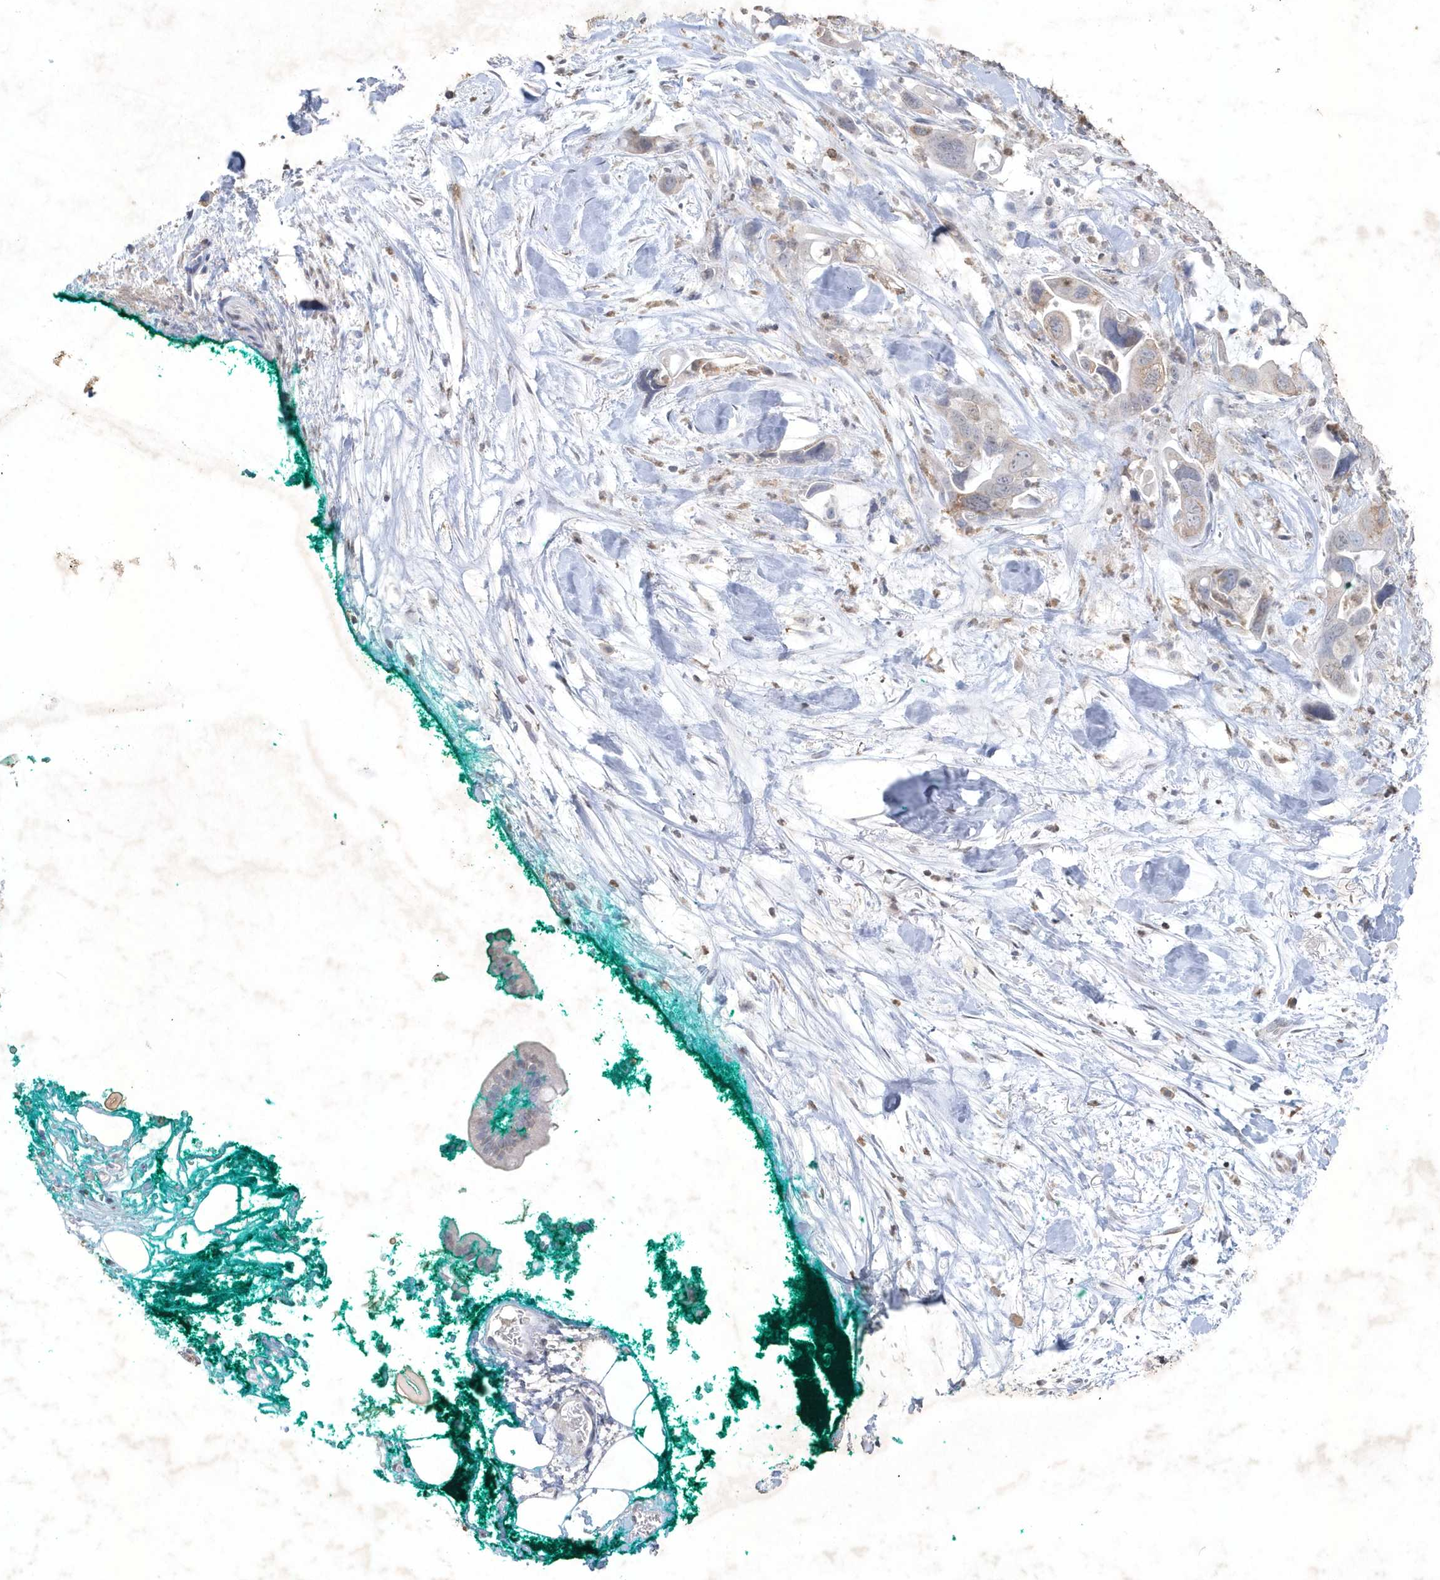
{"staining": {"intensity": "weak", "quantity": "<25%", "location": "cytoplasmic/membranous"}, "tissue": "pancreatic cancer", "cell_type": "Tumor cells", "image_type": "cancer", "snomed": [{"axis": "morphology", "description": "Adenocarcinoma, NOS"}, {"axis": "topography", "description": "Pancreas"}], "caption": "The histopathology image displays no staining of tumor cells in pancreatic cancer.", "gene": "PDCD1", "patient": {"sex": "female", "age": 72}}